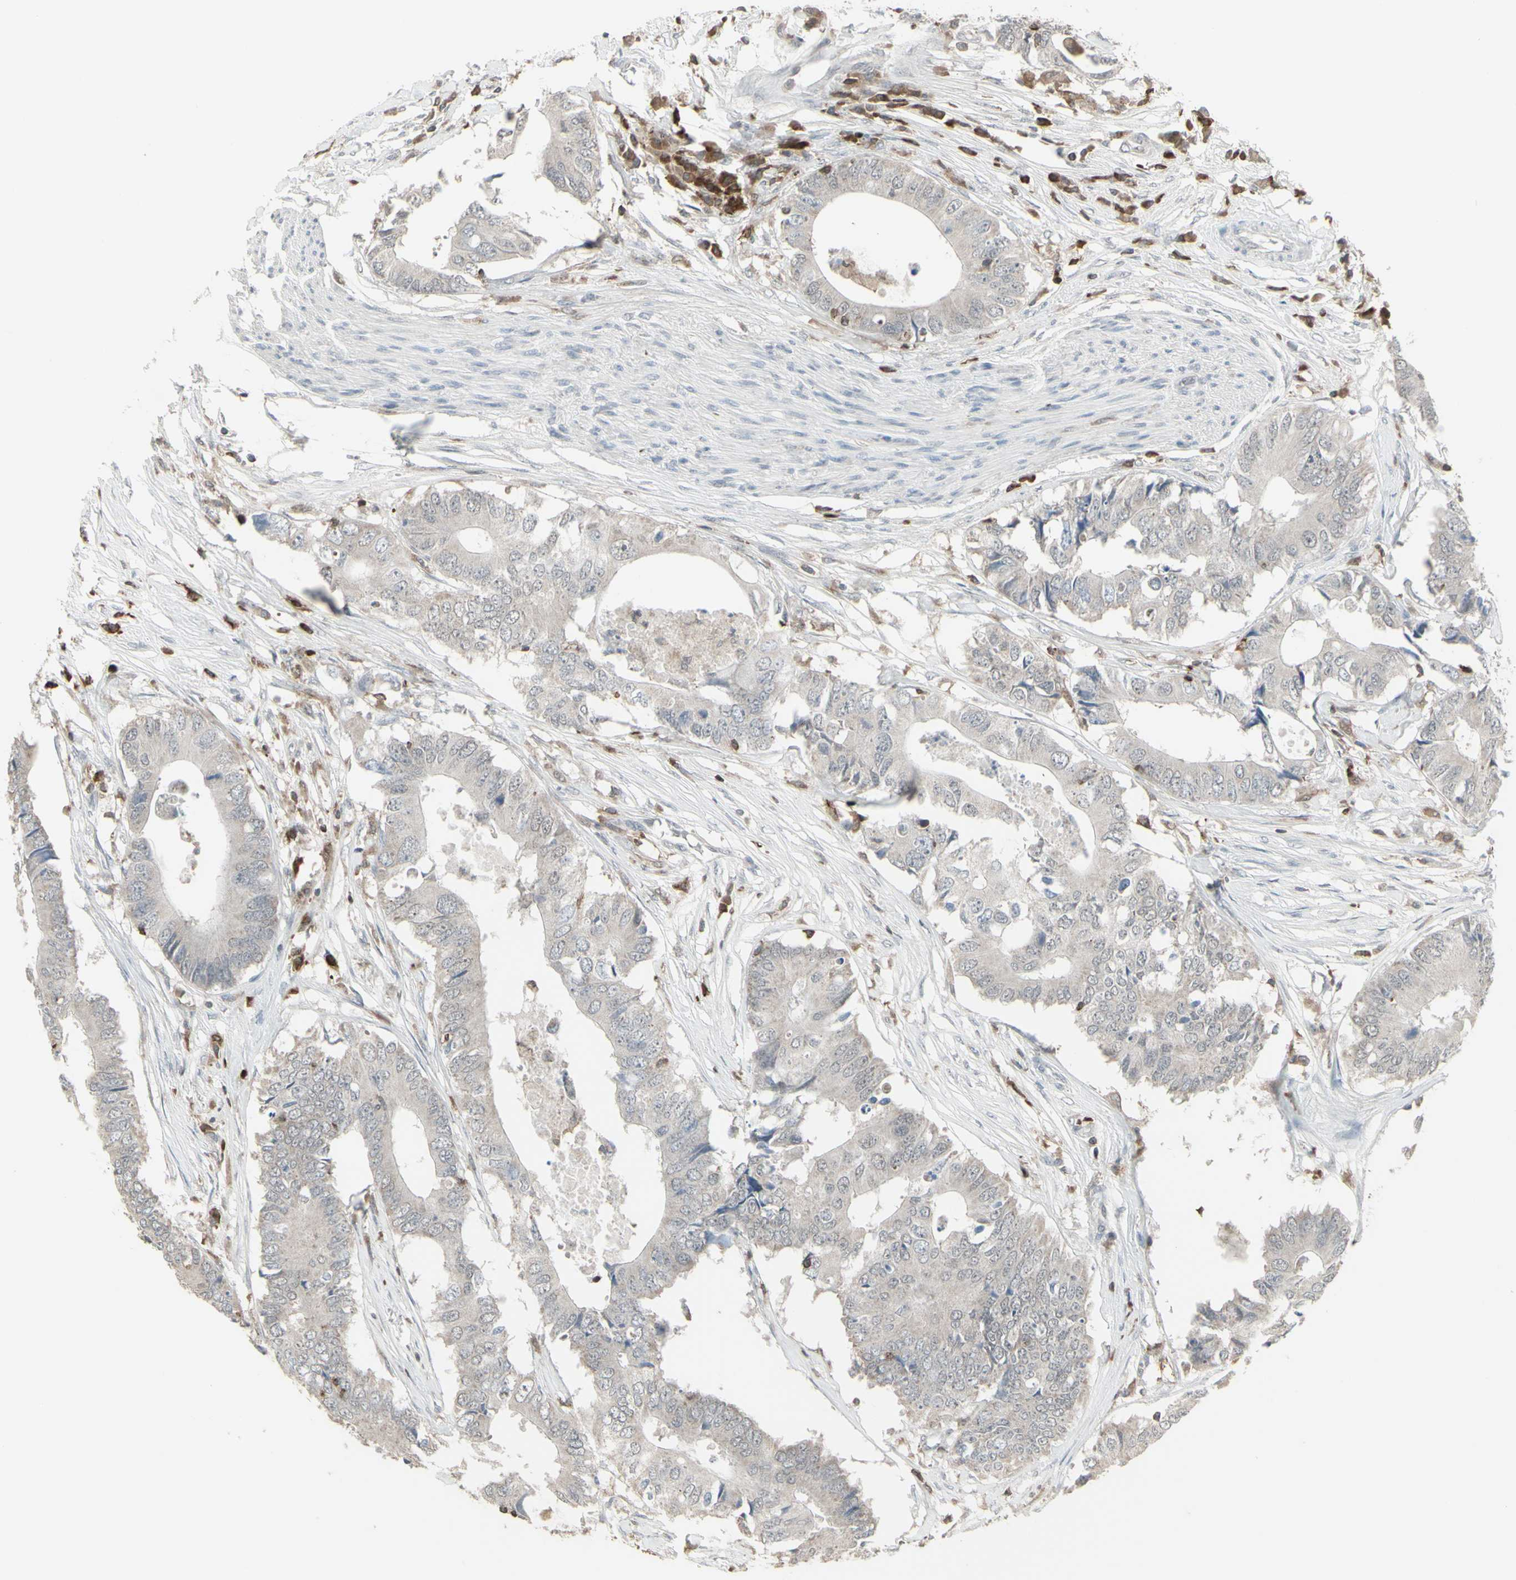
{"staining": {"intensity": "weak", "quantity": "25%-75%", "location": "cytoplasmic/membranous"}, "tissue": "colorectal cancer", "cell_type": "Tumor cells", "image_type": "cancer", "snomed": [{"axis": "morphology", "description": "Adenocarcinoma, NOS"}, {"axis": "topography", "description": "Colon"}], "caption": "Colorectal cancer (adenocarcinoma) stained for a protein (brown) exhibits weak cytoplasmic/membranous positive positivity in approximately 25%-75% of tumor cells.", "gene": "SAMSN1", "patient": {"sex": "male", "age": 71}}